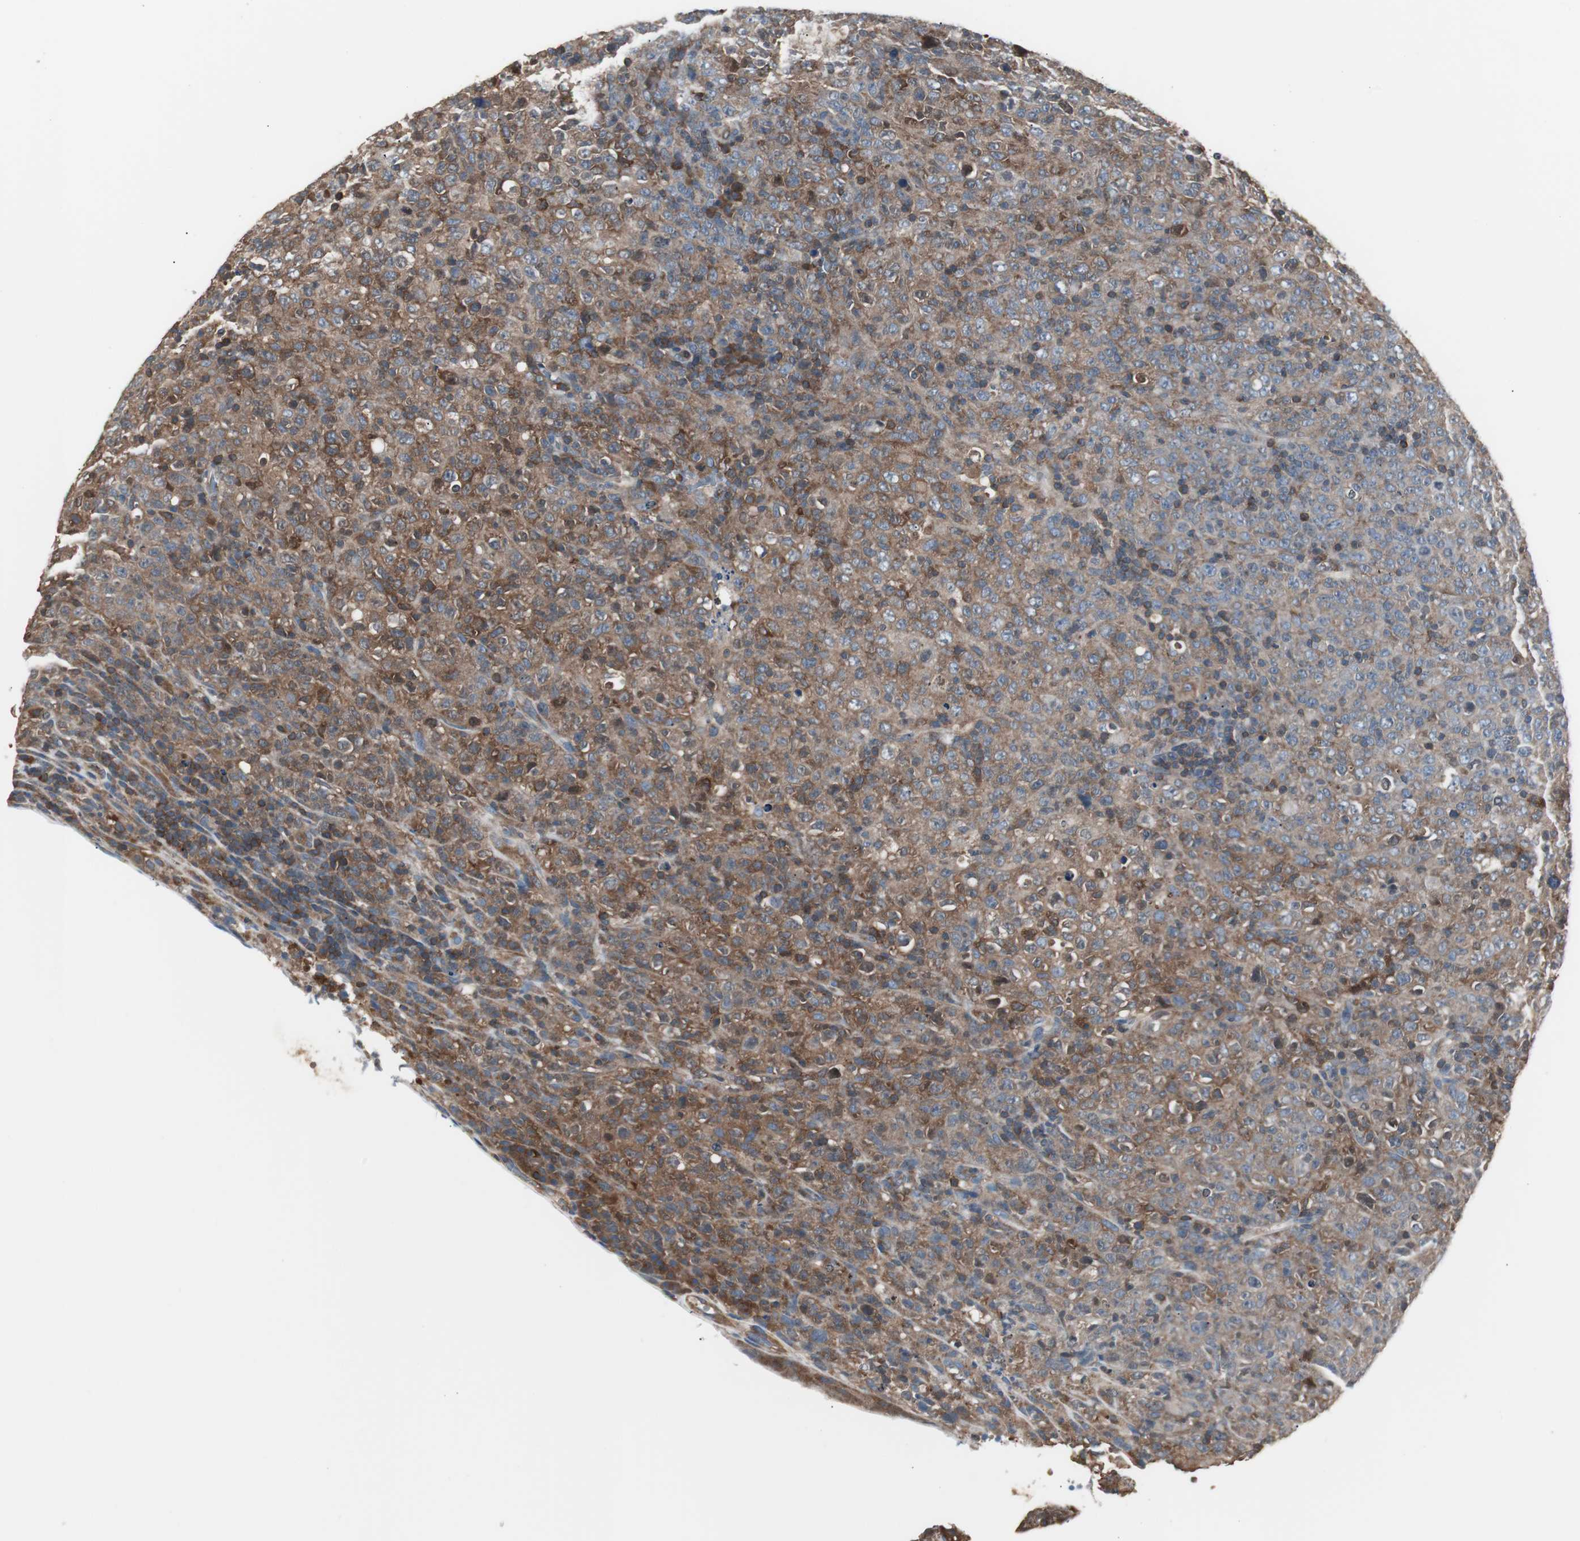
{"staining": {"intensity": "moderate", "quantity": "25%-75%", "location": "cytoplasmic/membranous"}, "tissue": "lymphoma", "cell_type": "Tumor cells", "image_type": "cancer", "snomed": [{"axis": "morphology", "description": "Malignant lymphoma, non-Hodgkin's type, High grade"}, {"axis": "topography", "description": "Tonsil"}], "caption": "A micrograph of human high-grade malignant lymphoma, non-Hodgkin's type stained for a protein displays moderate cytoplasmic/membranous brown staining in tumor cells. The staining was performed using DAB to visualize the protein expression in brown, while the nuclei were stained in blue with hematoxylin (Magnification: 20x).", "gene": "CAPNS1", "patient": {"sex": "female", "age": 36}}